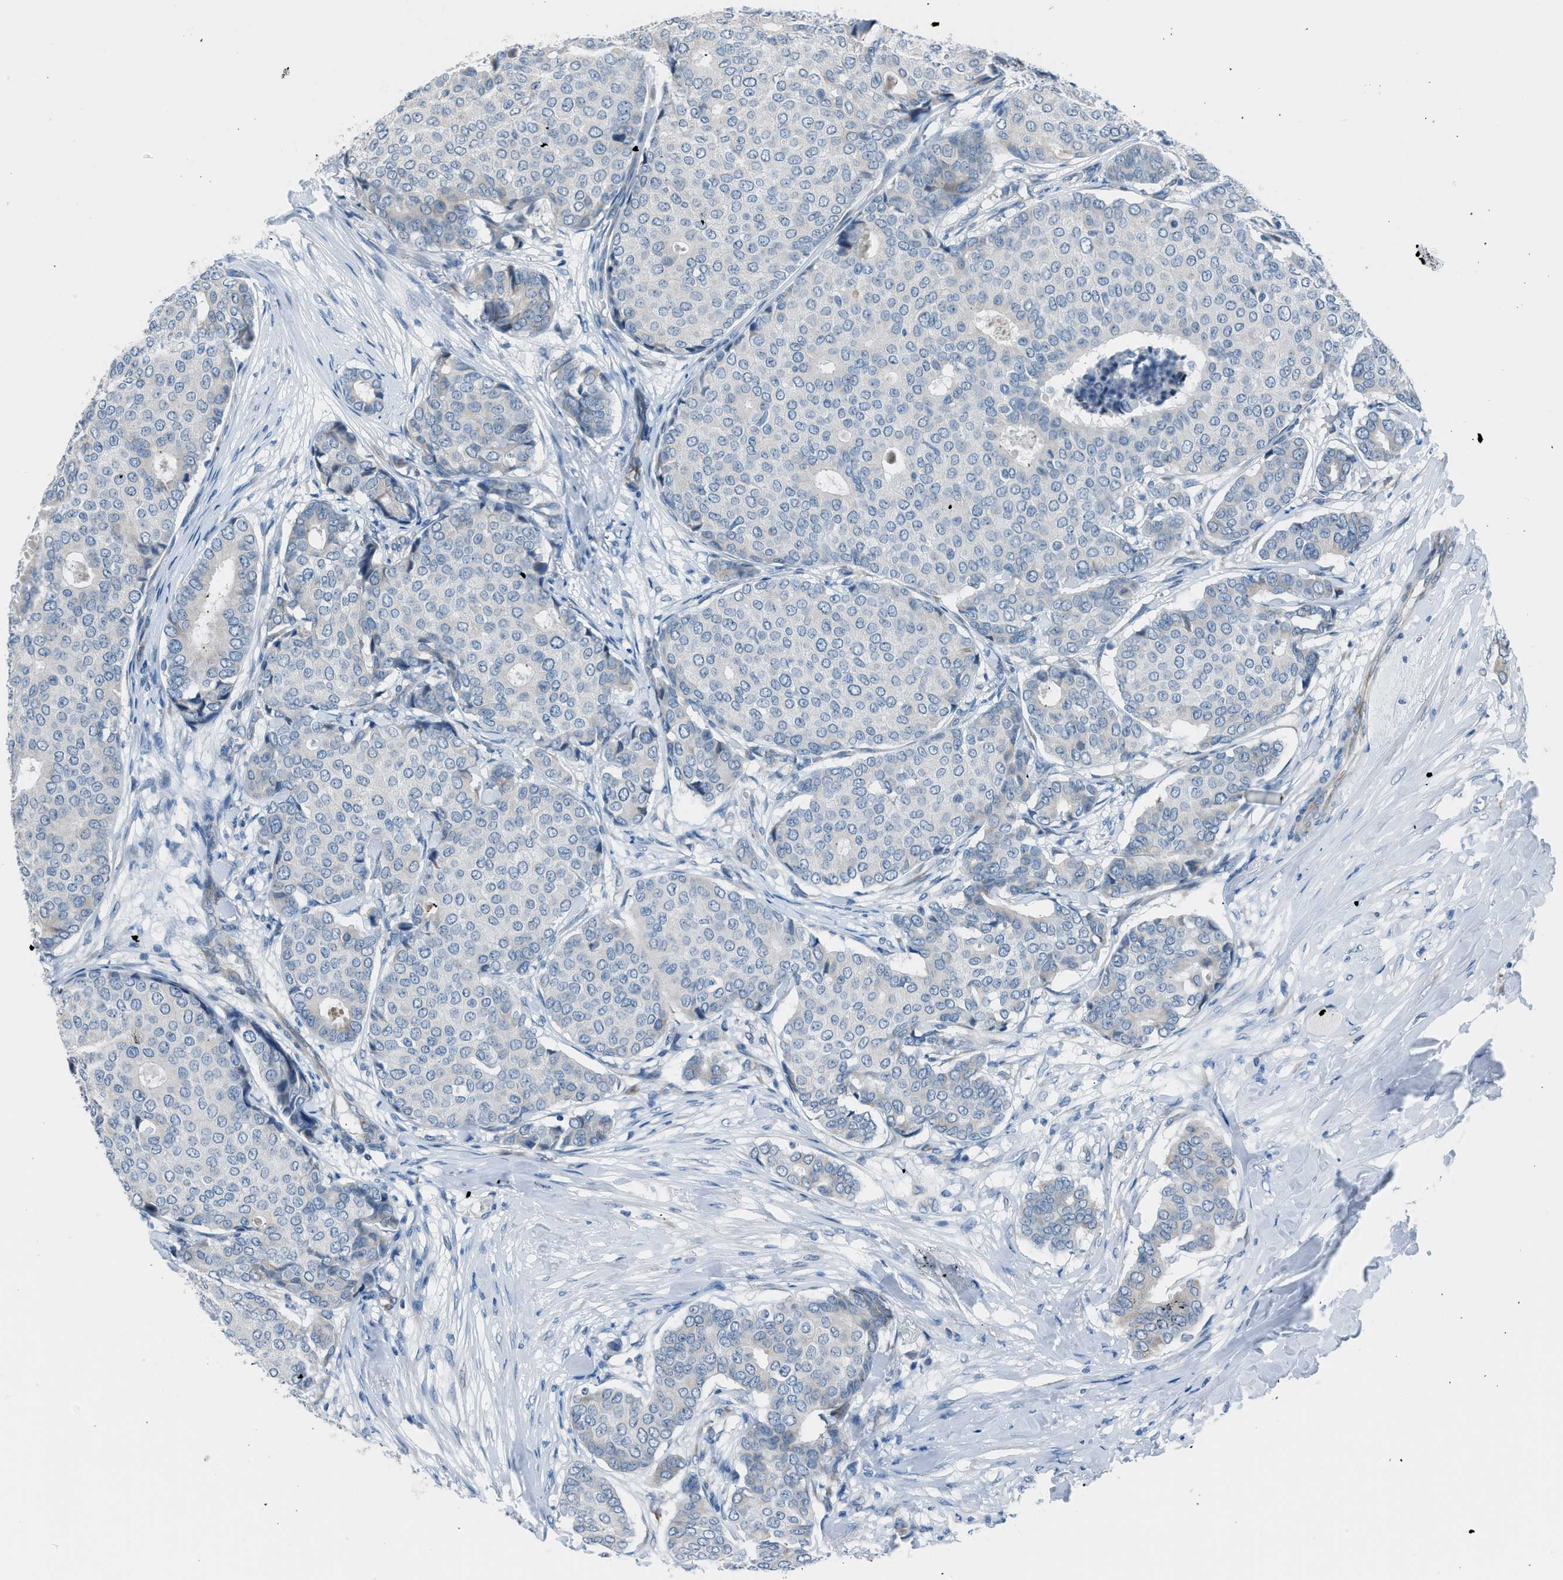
{"staining": {"intensity": "negative", "quantity": "none", "location": "none"}, "tissue": "breast cancer", "cell_type": "Tumor cells", "image_type": "cancer", "snomed": [{"axis": "morphology", "description": "Duct carcinoma"}, {"axis": "topography", "description": "Breast"}], "caption": "Histopathology image shows no significant protein expression in tumor cells of breast cancer.", "gene": "RNF41", "patient": {"sex": "female", "age": 75}}